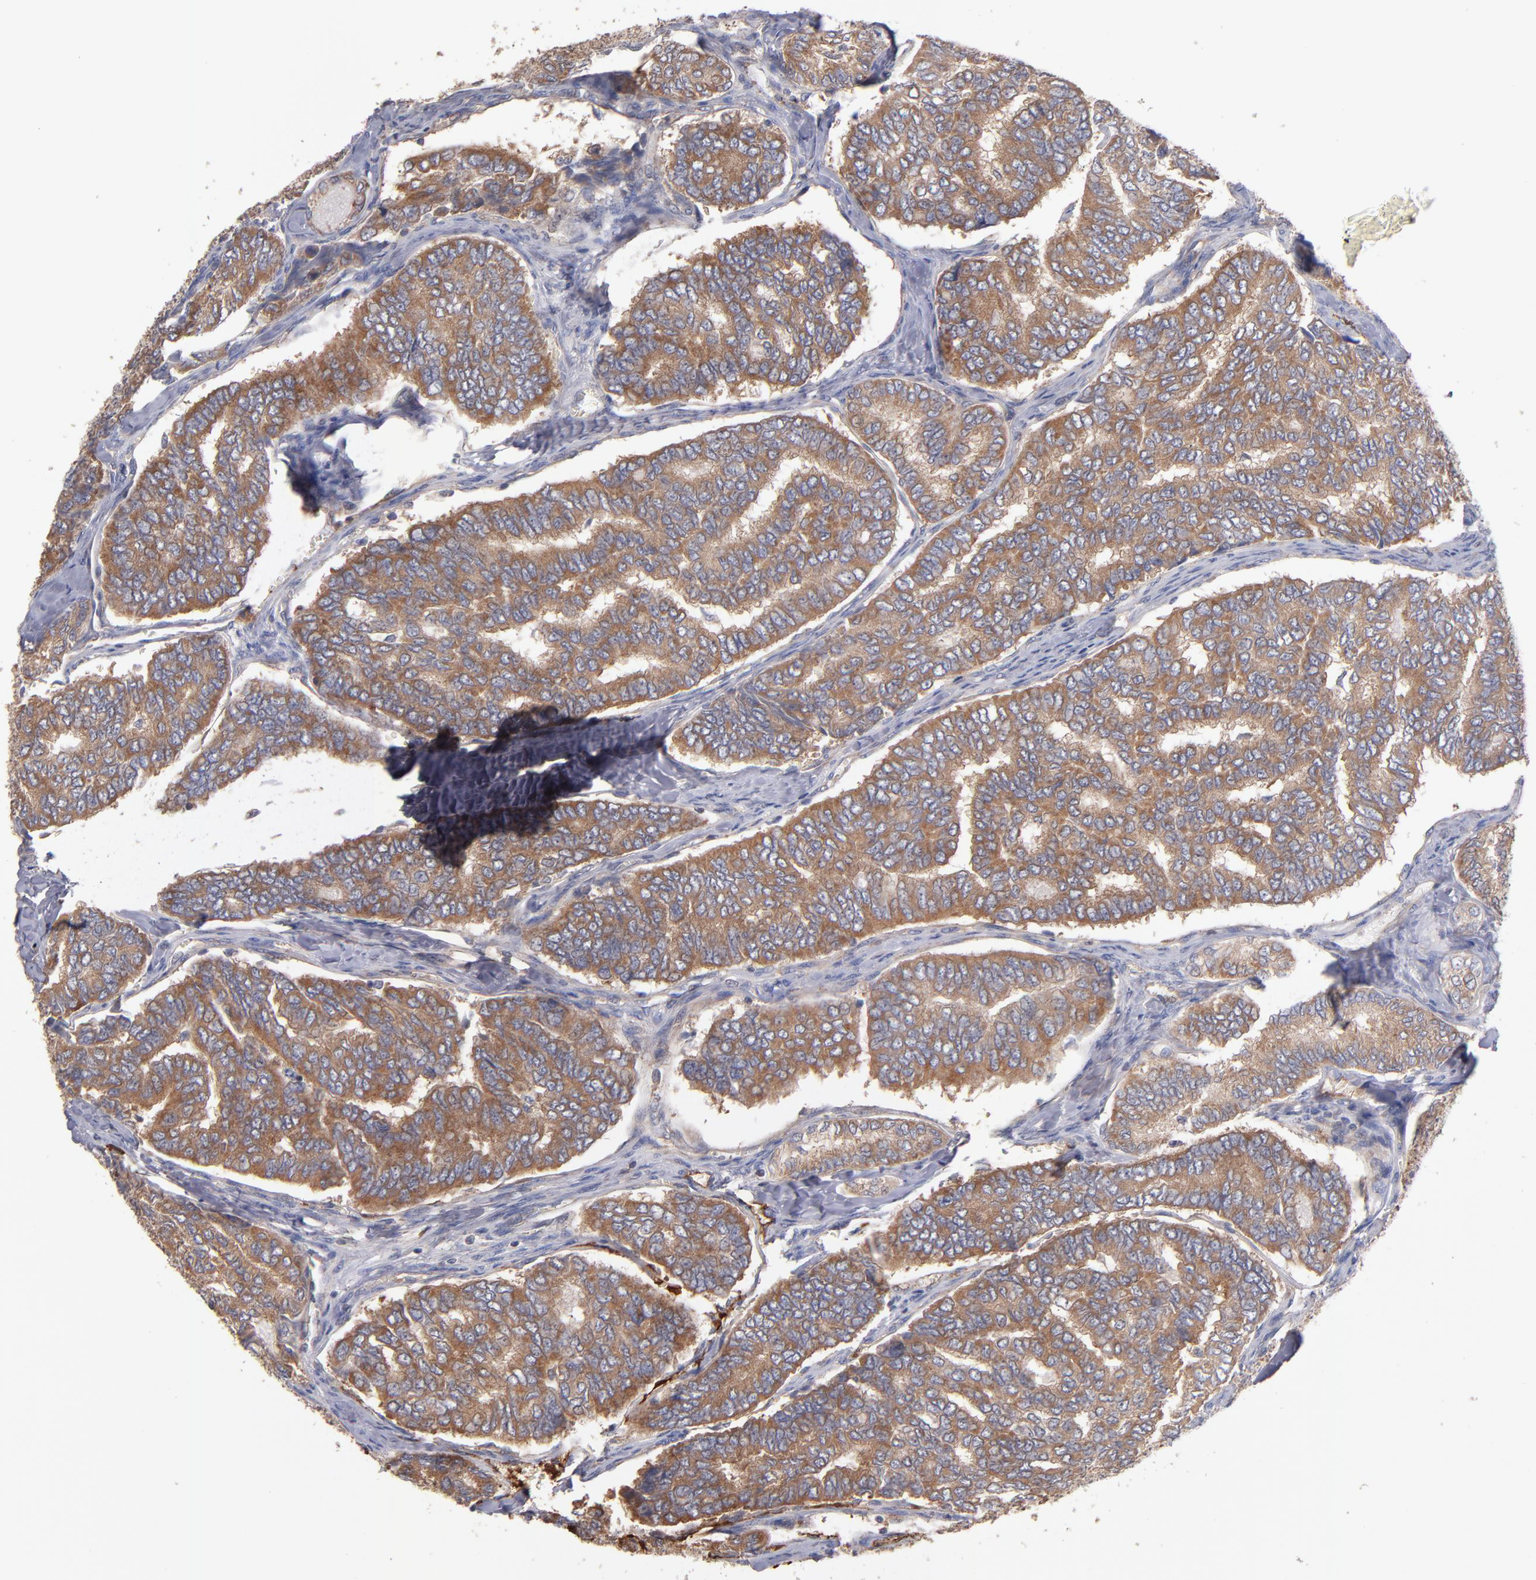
{"staining": {"intensity": "moderate", "quantity": ">75%", "location": "cytoplasmic/membranous"}, "tissue": "thyroid cancer", "cell_type": "Tumor cells", "image_type": "cancer", "snomed": [{"axis": "morphology", "description": "Papillary adenocarcinoma, NOS"}, {"axis": "topography", "description": "Thyroid gland"}], "caption": "The image displays staining of thyroid papillary adenocarcinoma, revealing moderate cytoplasmic/membranous protein positivity (brown color) within tumor cells. (brown staining indicates protein expression, while blue staining denotes nuclei).", "gene": "DACT1", "patient": {"sex": "female", "age": 35}}